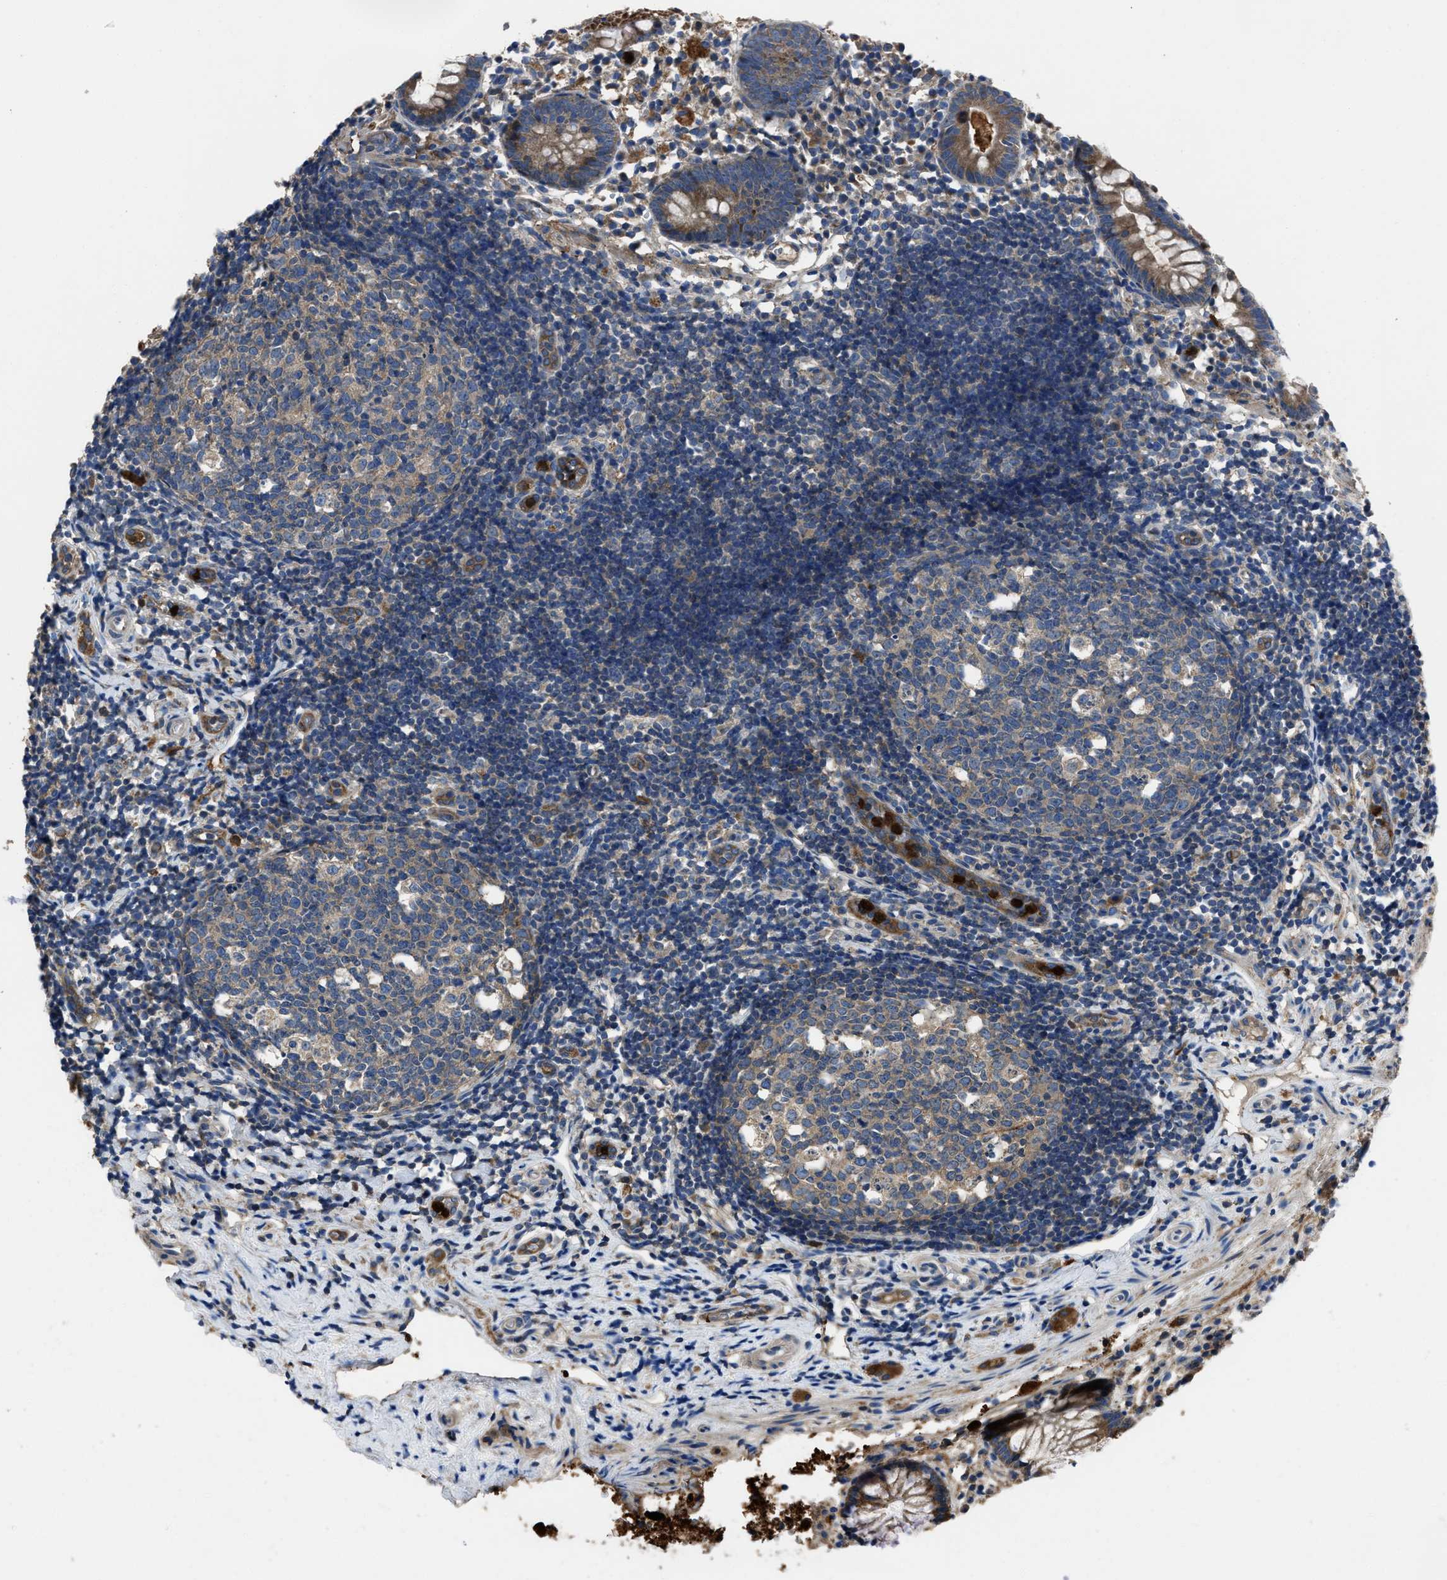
{"staining": {"intensity": "strong", "quantity": ">75%", "location": "cytoplasmic/membranous"}, "tissue": "appendix", "cell_type": "Glandular cells", "image_type": "normal", "snomed": [{"axis": "morphology", "description": "Normal tissue, NOS"}, {"axis": "topography", "description": "Appendix"}], "caption": "IHC (DAB (3,3'-diaminobenzidine)) staining of normal appendix shows strong cytoplasmic/membranous protein expression in approximately >75% of glandular cells.", "gene": "ANGPT1", "patient": {"sex": "female", "age": 20}}